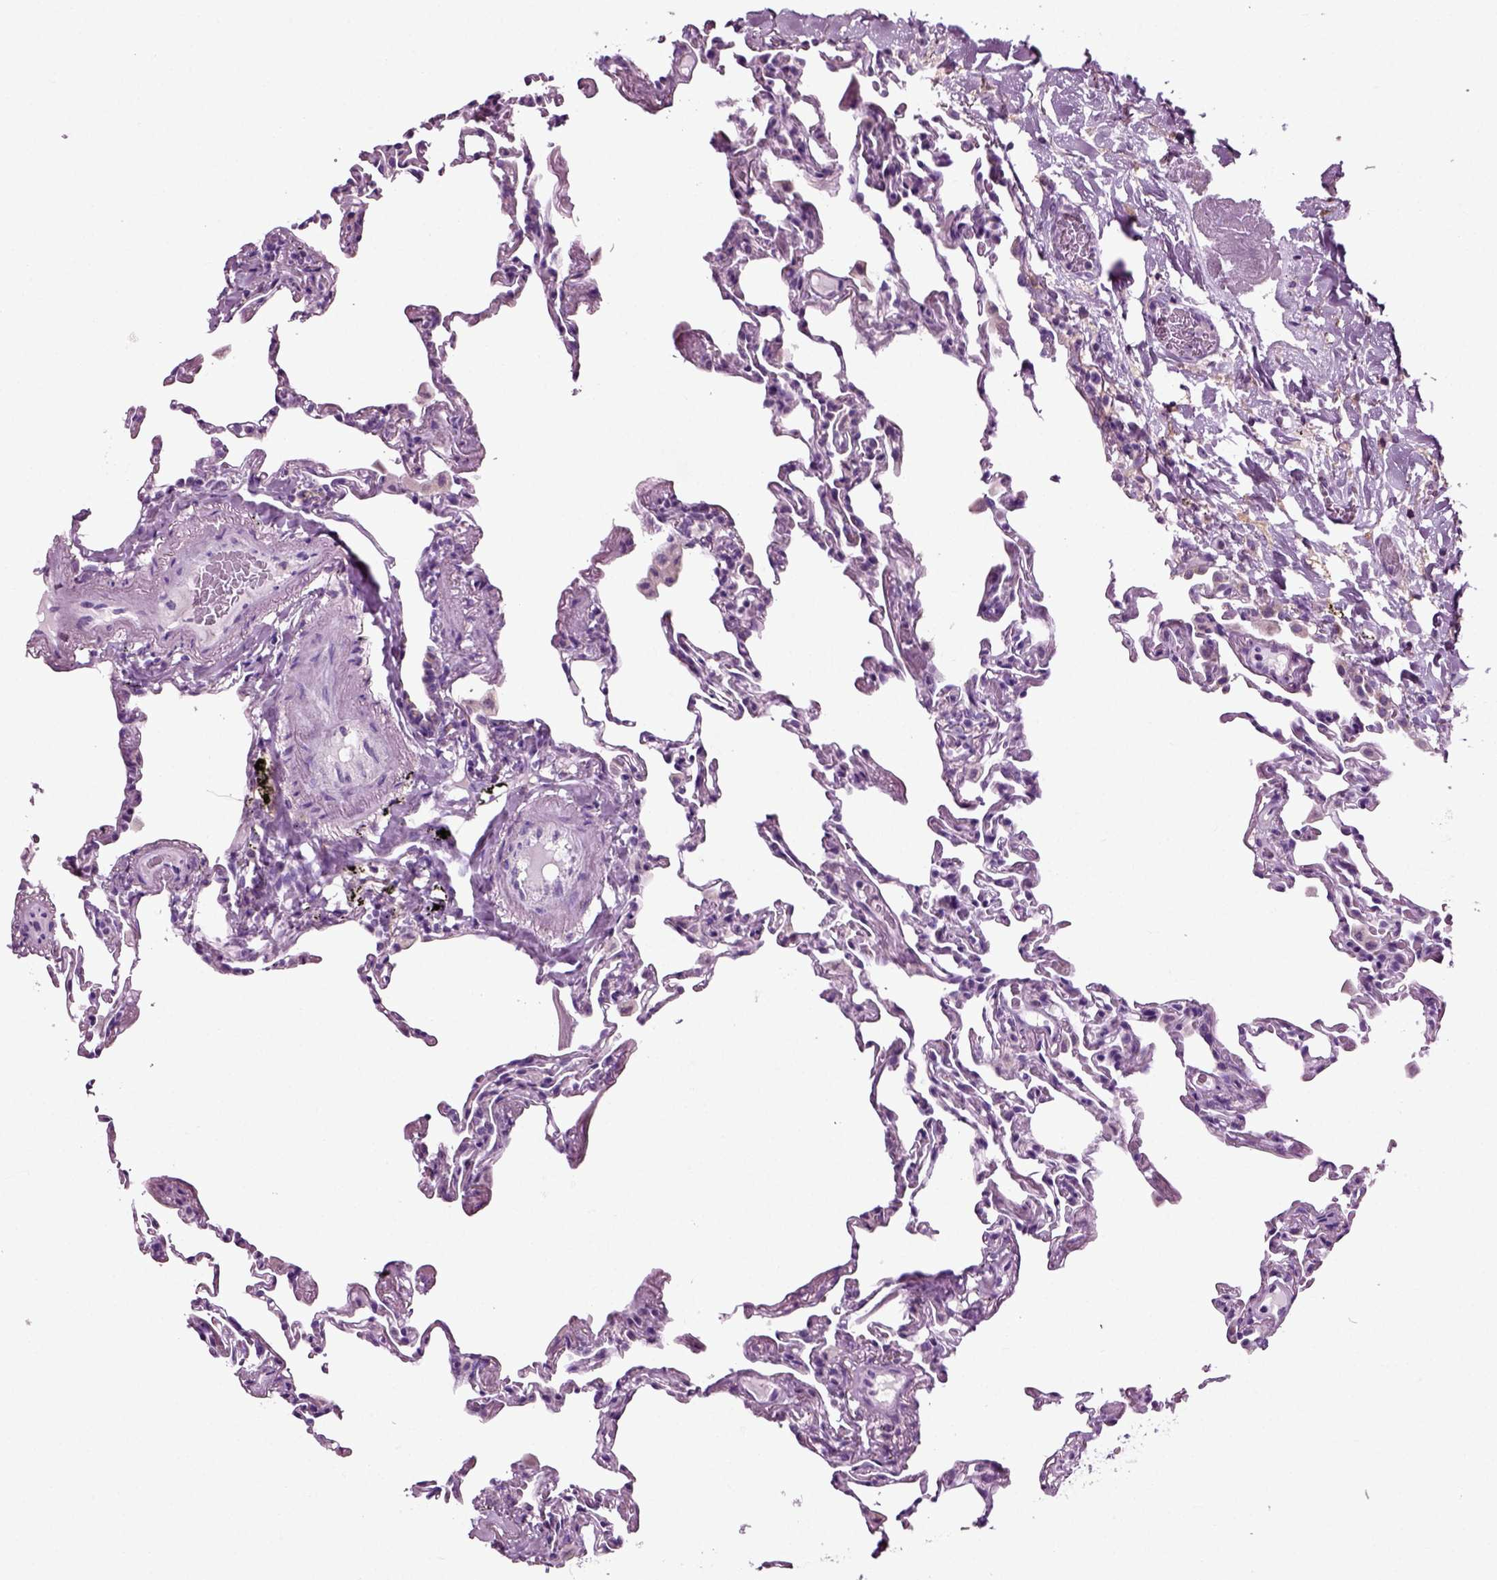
{"staining": {"intensity": "negative", "quantity": "none", "location": "none"}, "tissue": "lung", "cell_type": "Alveolar cells", "image_type": "normal", "snomed": [{"axis": "morphology", "description": "Normal tissue, NOS"}, {"axis": "topography", "description": "Lung"}], "caption": "Lung stained for a protein using immunohistochemistry (IHC) exhibits no positivity alveolar cells.", "gene": "DNAH10", "patient": {"sex": "female", "age": 57}}